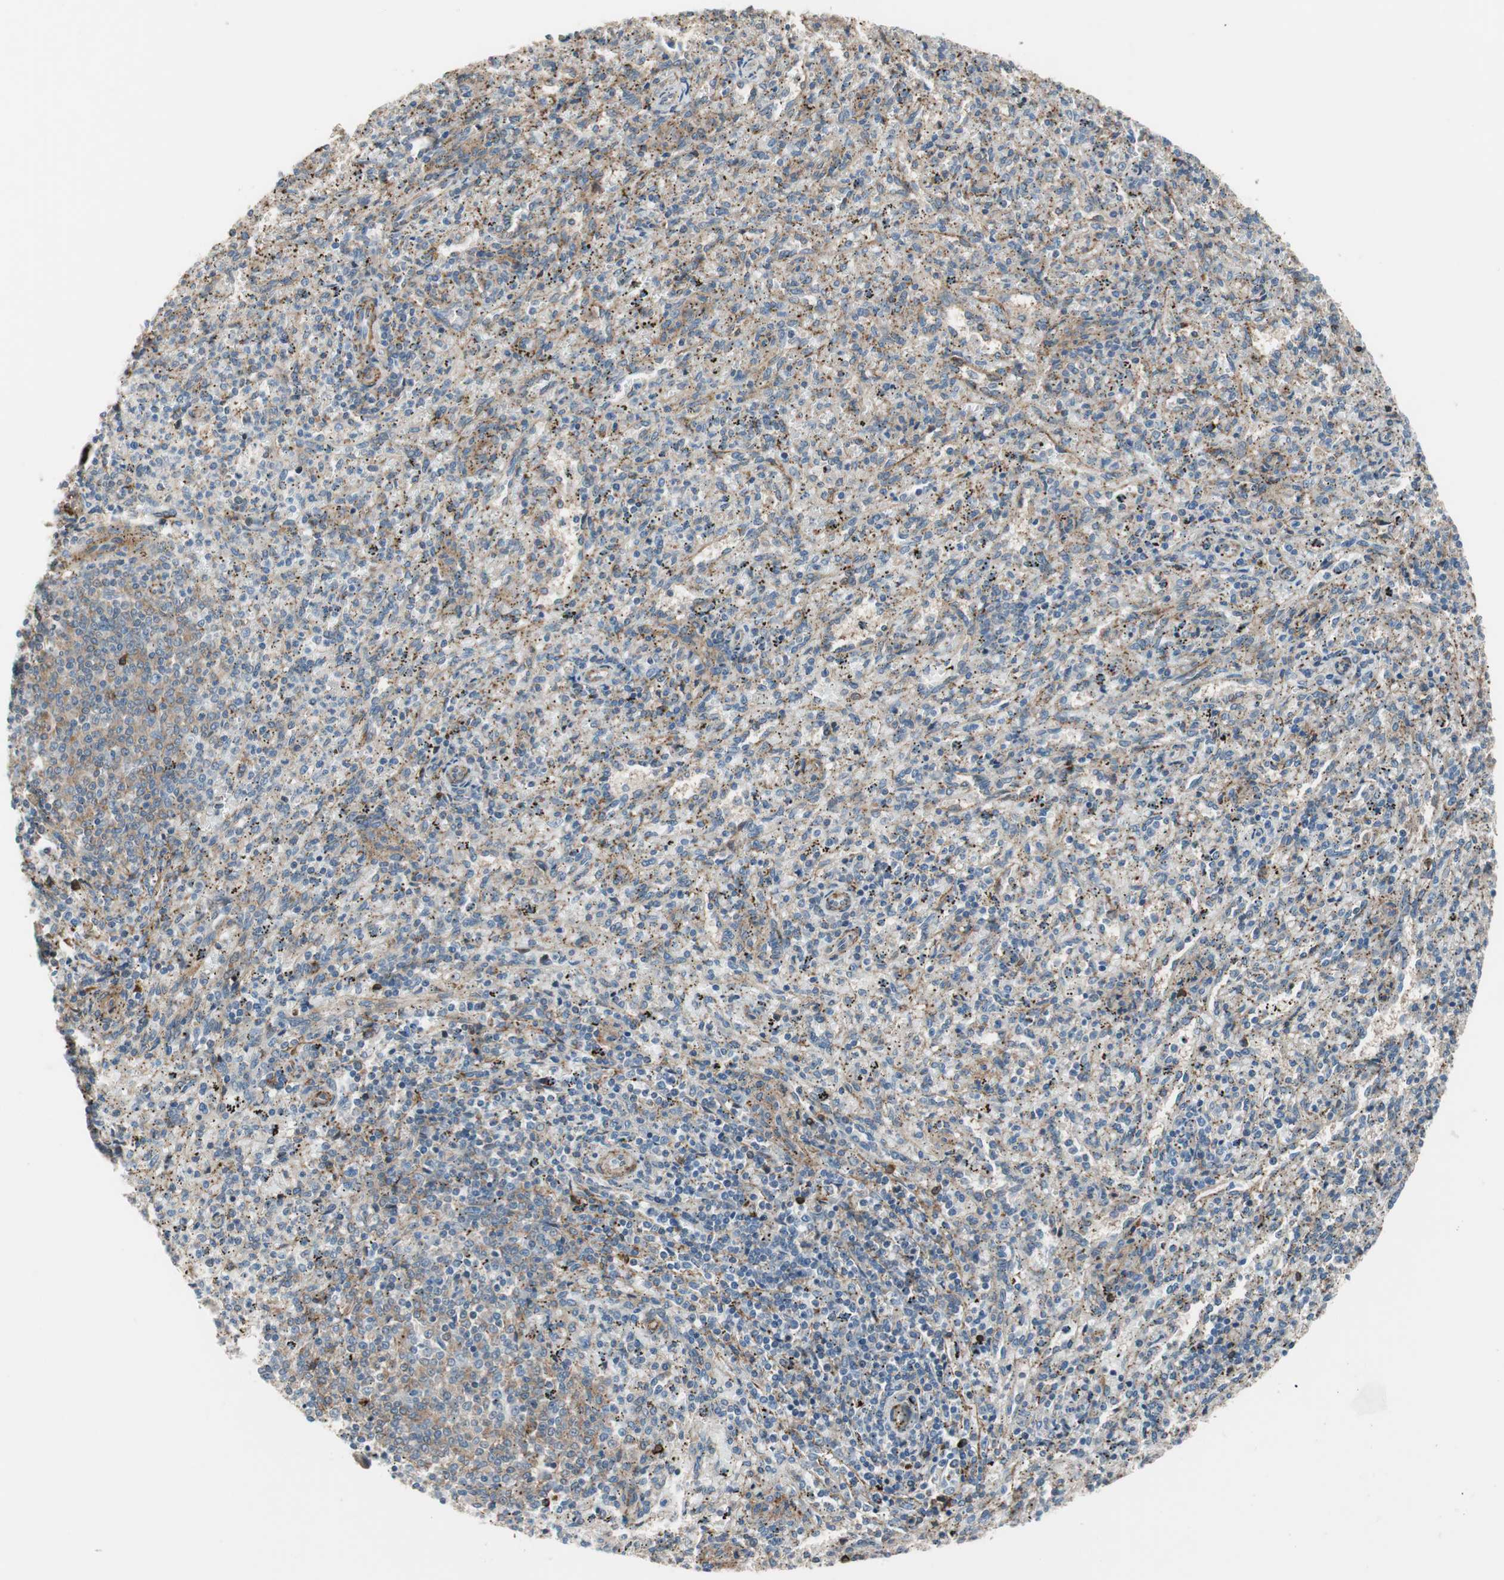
{"staining": {"intensity": "weak", "quantity": "<25%", "location": "cytoplasmic/membranous"}, "tissue": "spleen", "cell_type": "Cells in red pulp", "image_type": "normal", "snomed": [{"axis": "morphology", "description": "Normal tissue, NOS"}, {"axis": "topography", "description": "Spleen"}], "caption": "Cells in red pulp show no significant positivity in benign spleen. The staining was performed using DAB (3,3'-diaminobenzidine) to visualize the protein expression in brown, while the nuclei were stained in blue with hematoxylin (Magnification: 20x).", "gene": "GRHL1", "patient": {"sex": "female", "age": 10}}